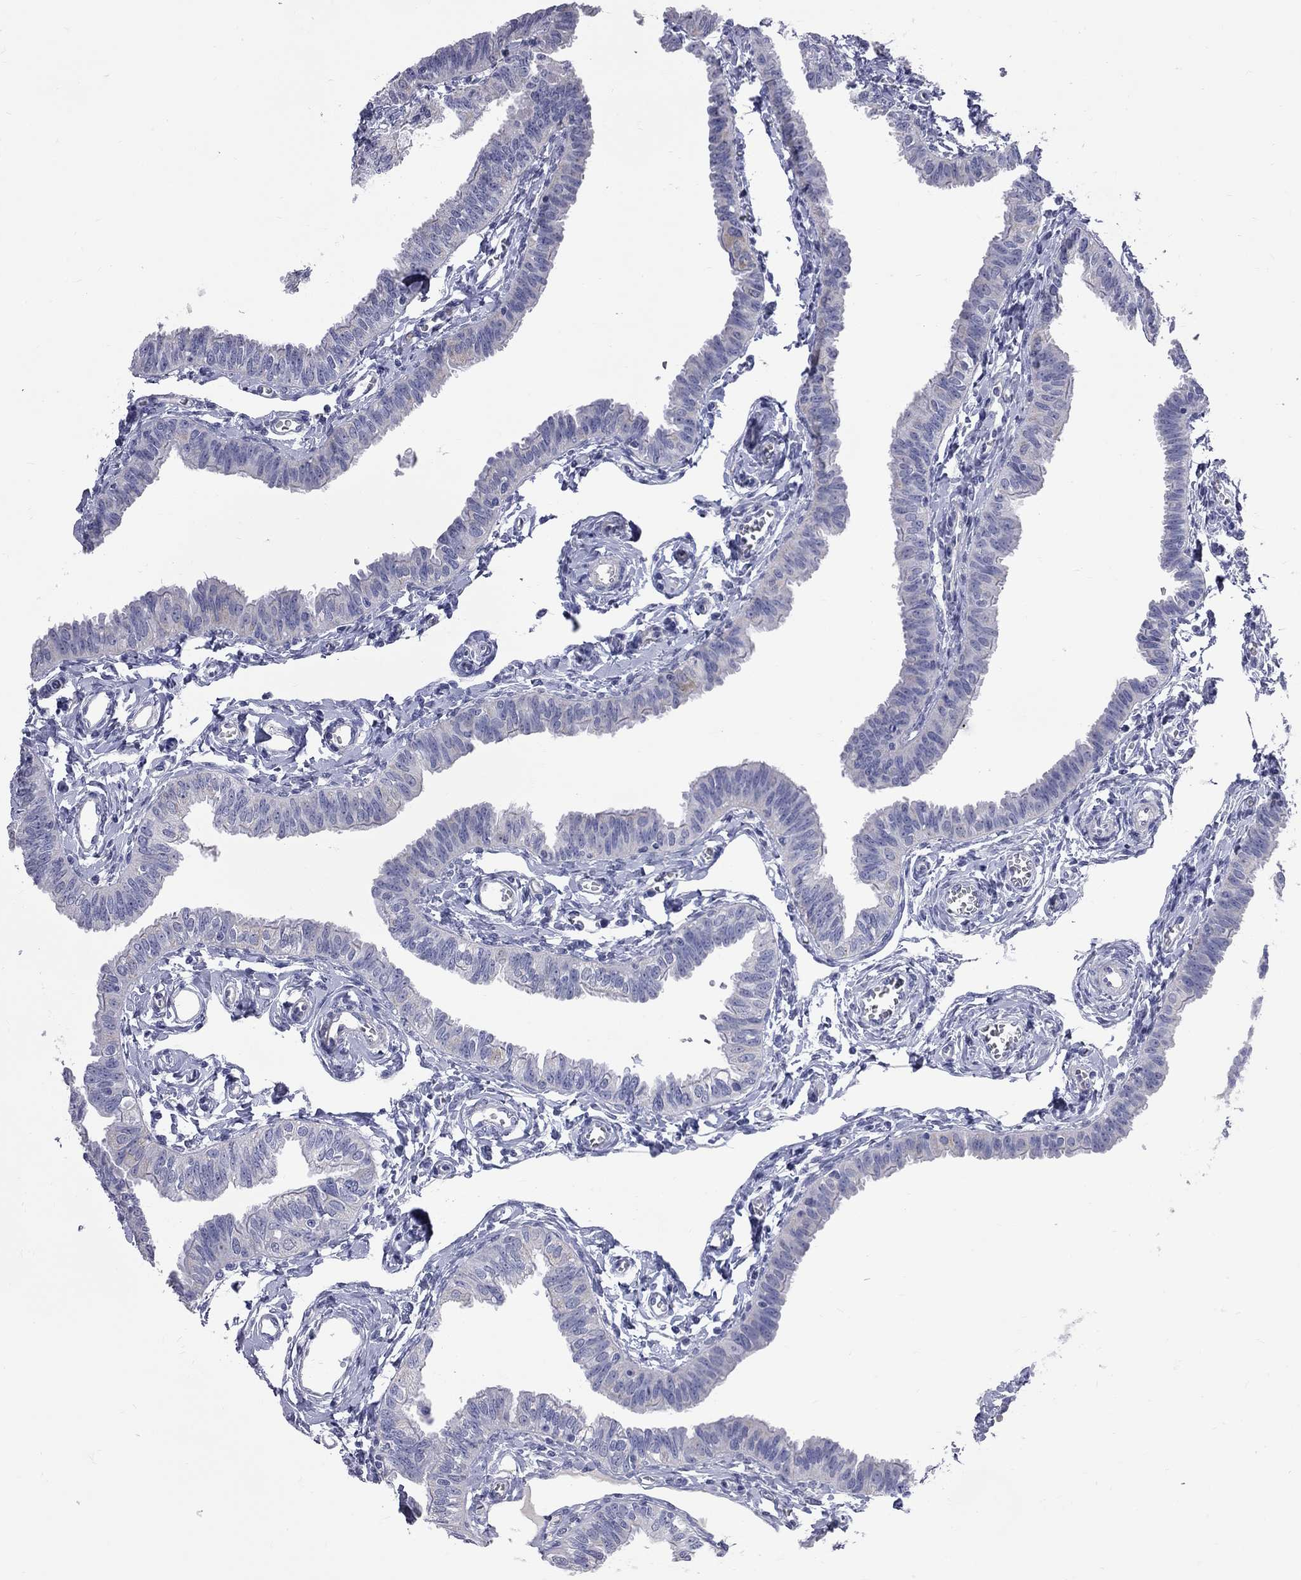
{"staining": {"intensity": "weak", "quantity": "<25%", "location": "cytoplasmic/membranous"}, "tissue": "fallopian tube", "cell_type": "Glandular cells", "image_type": "normal", "snomed": [{"axis": "morphology", "description": "Normal tissue, NOS"}, {"axis": "topography", "description": "Fallopian tube"}], "caption": "Photomicrograph shows no significant protein staining in glandular cells of benign fallopian tube.", "gene": "KCND2", "patient": {"sex": "female", "age": 54}}